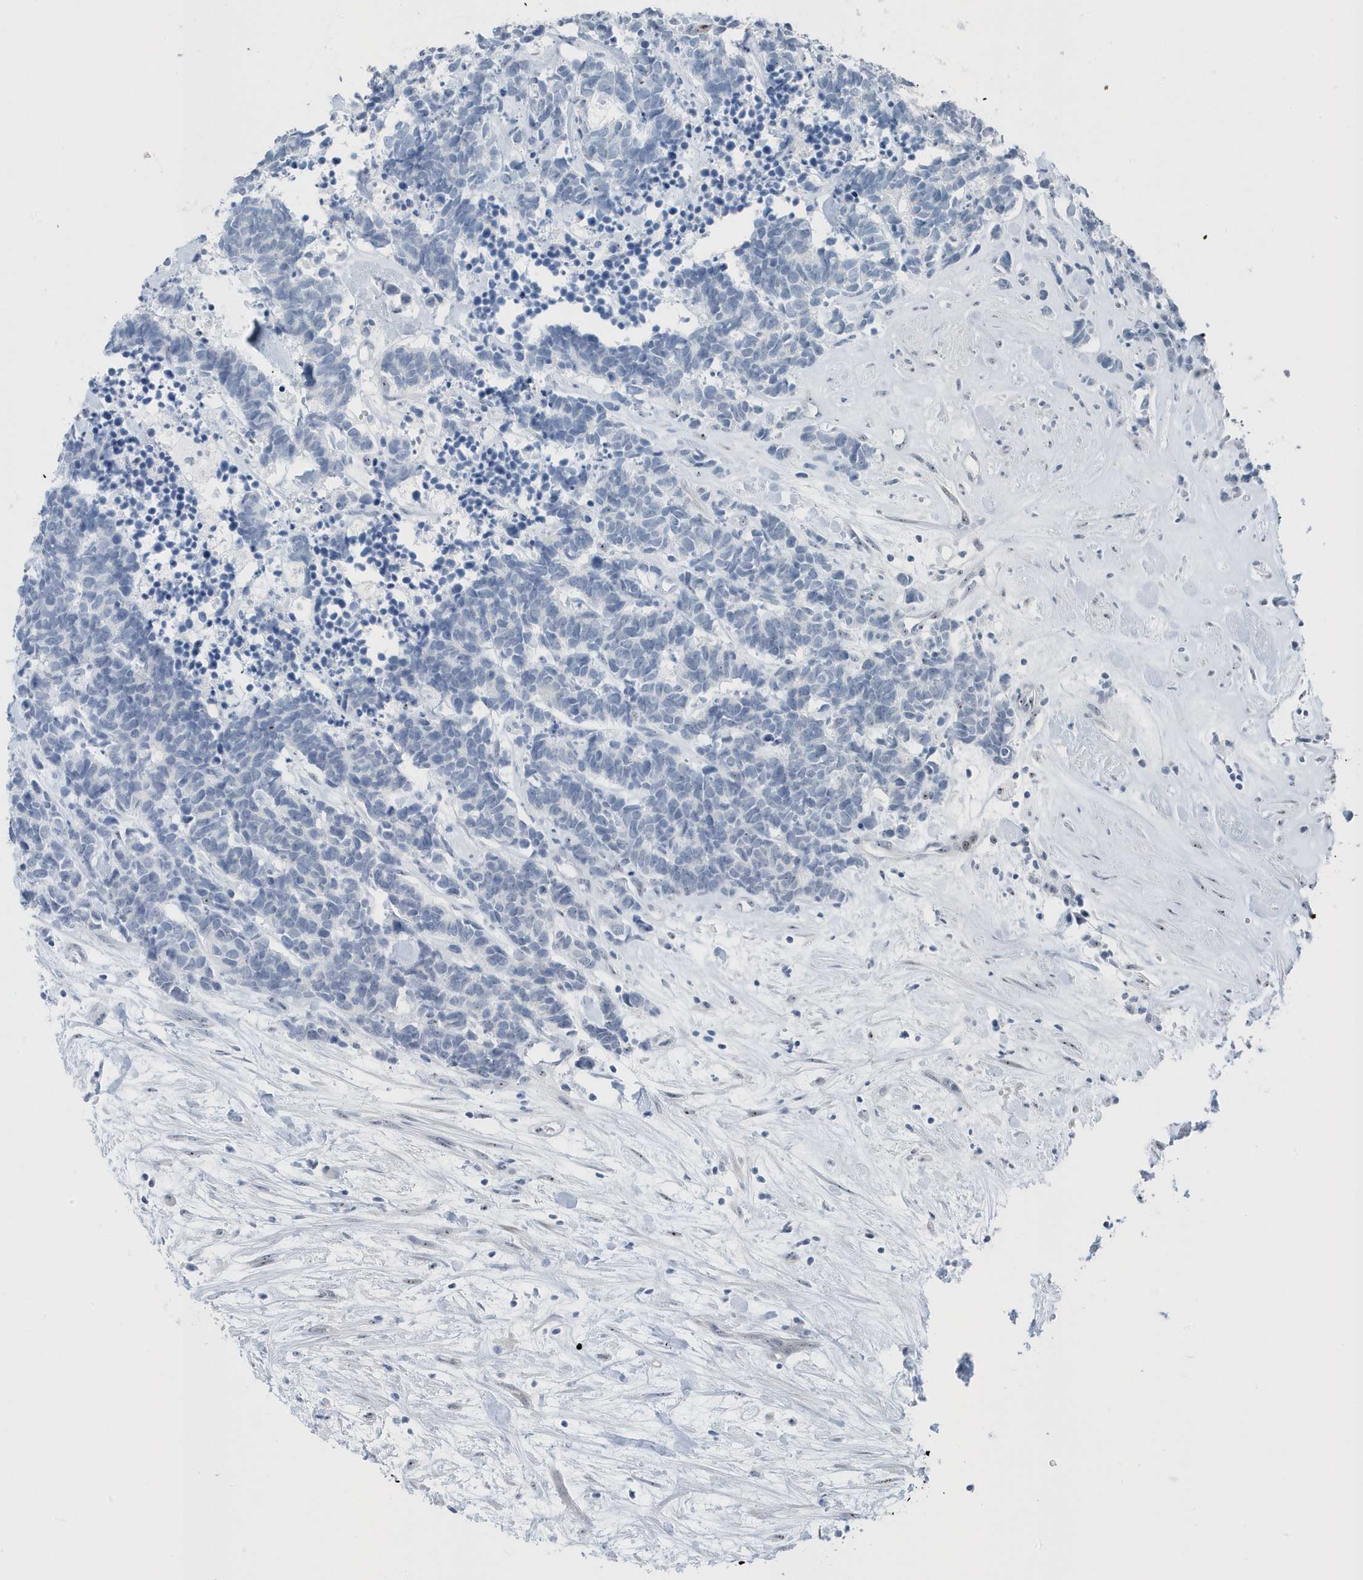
{"staining": {"intensity": "negative", "quantity": "none", "location": "none"}, "tissue": "carcinoid", "cell_type": "Tumor cells", "image_type": "cancer", "snomed": [{"axis": "morphology", "description": "Carcinoma, NOS"}, {"axis": "morphology", "description": "Carcinoid, malignant, NOS"}, {"axis": "topography", "description": "Urinary bladder"}], "caption": "The immunohistochemistry (IHC) micrograph has no significant expression in tumor cells of carcinoma tissue.", "gene": "RPF2", "patient": {"sex": "male", "age": 57}}